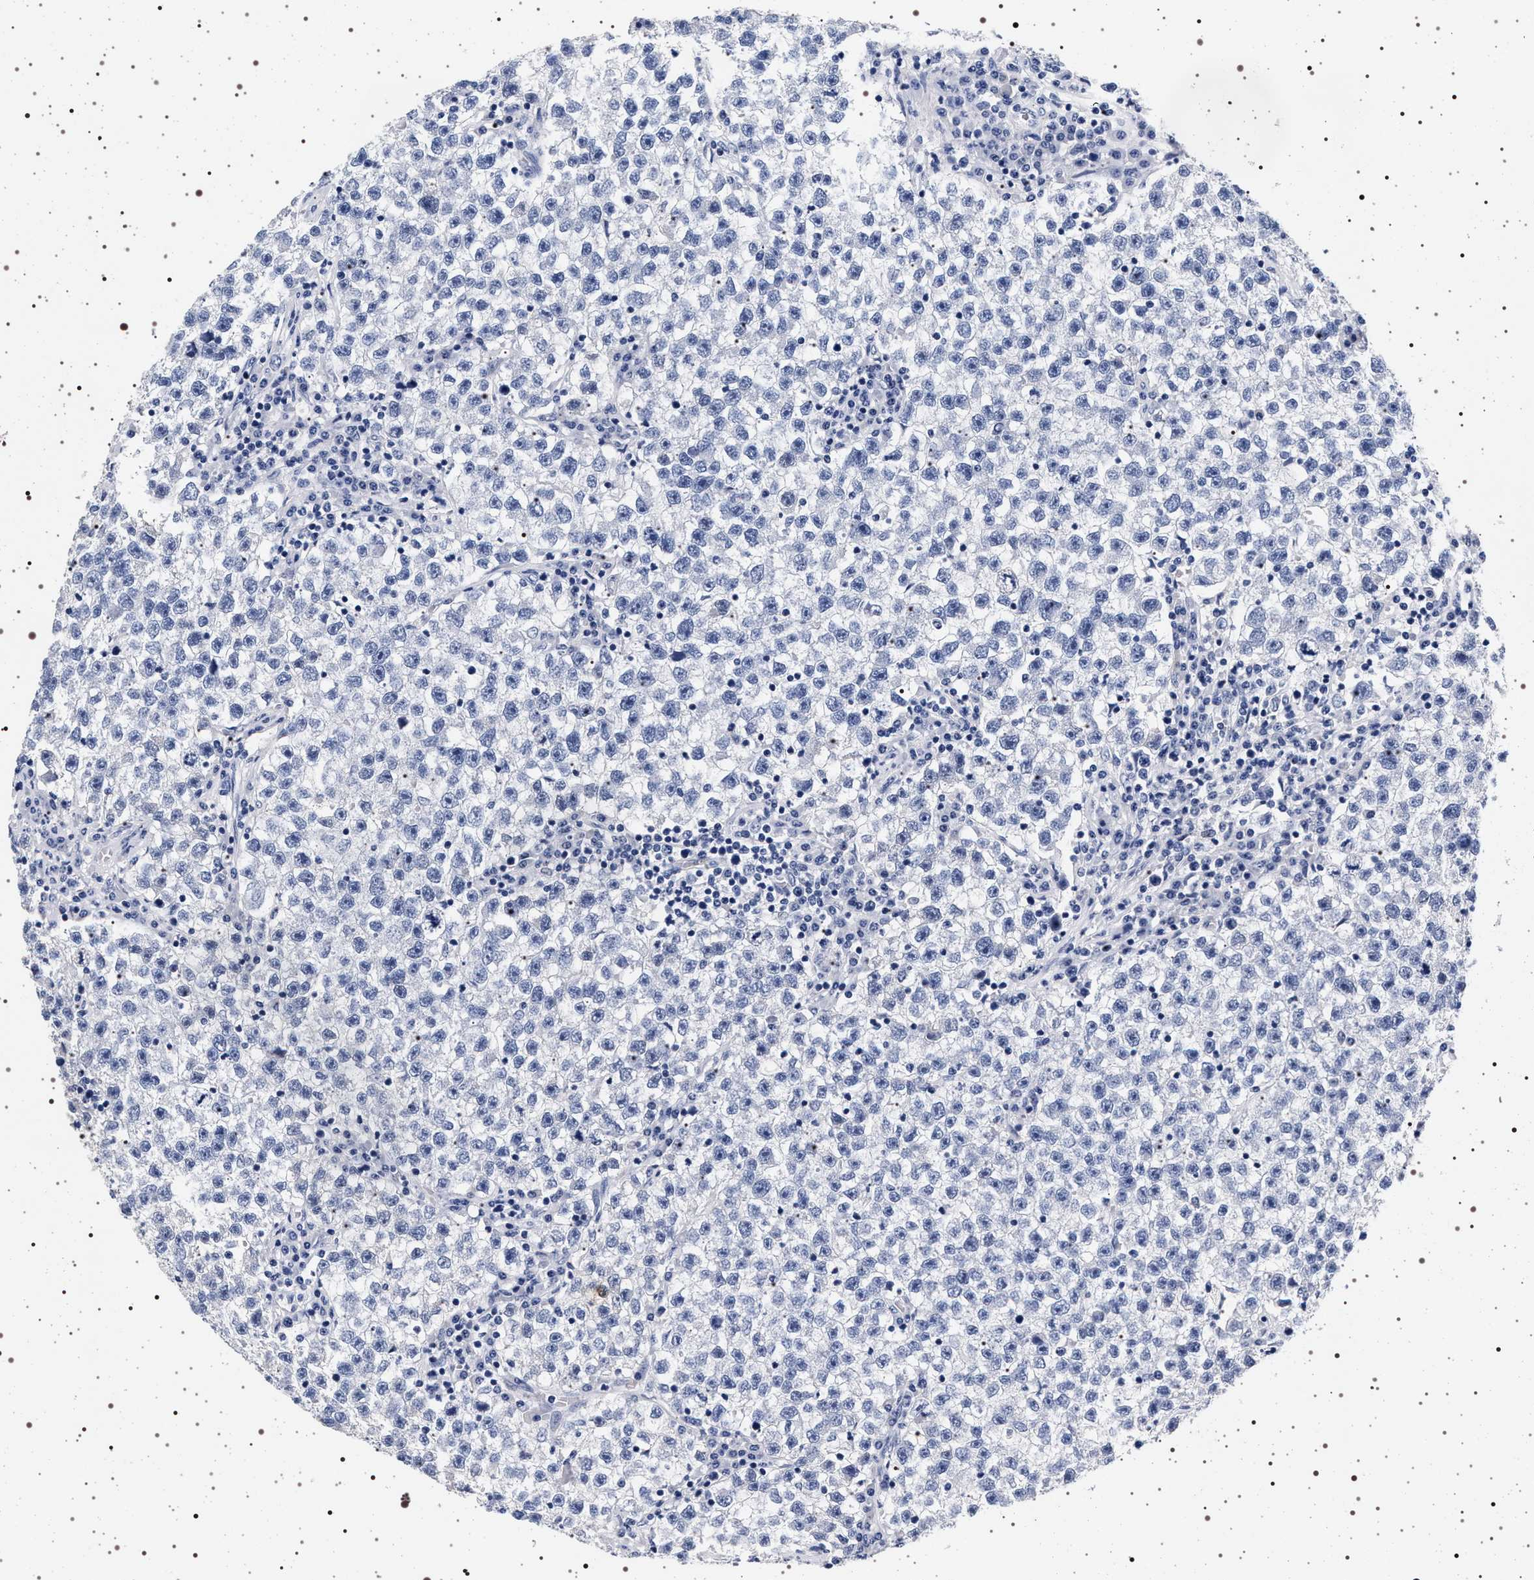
{"staining": {"intensity": "negative", "quantity": "none", "location": "none"}, "tissue": "testis cancer", "cell_type": "Tumor cells", "image_type": "cancer", "snomed": [{"axis": "morphology", "description": "Seminoma, NOS"}, {"axis": "topography", "description": "Testis"}], "caption": "Immunohistochemical staining of testis cancer (seminoma) demonstrates no significant expression in tumor cells.", "gene": "MAPK10", "patient": {"sex": "male", "age": 22}}